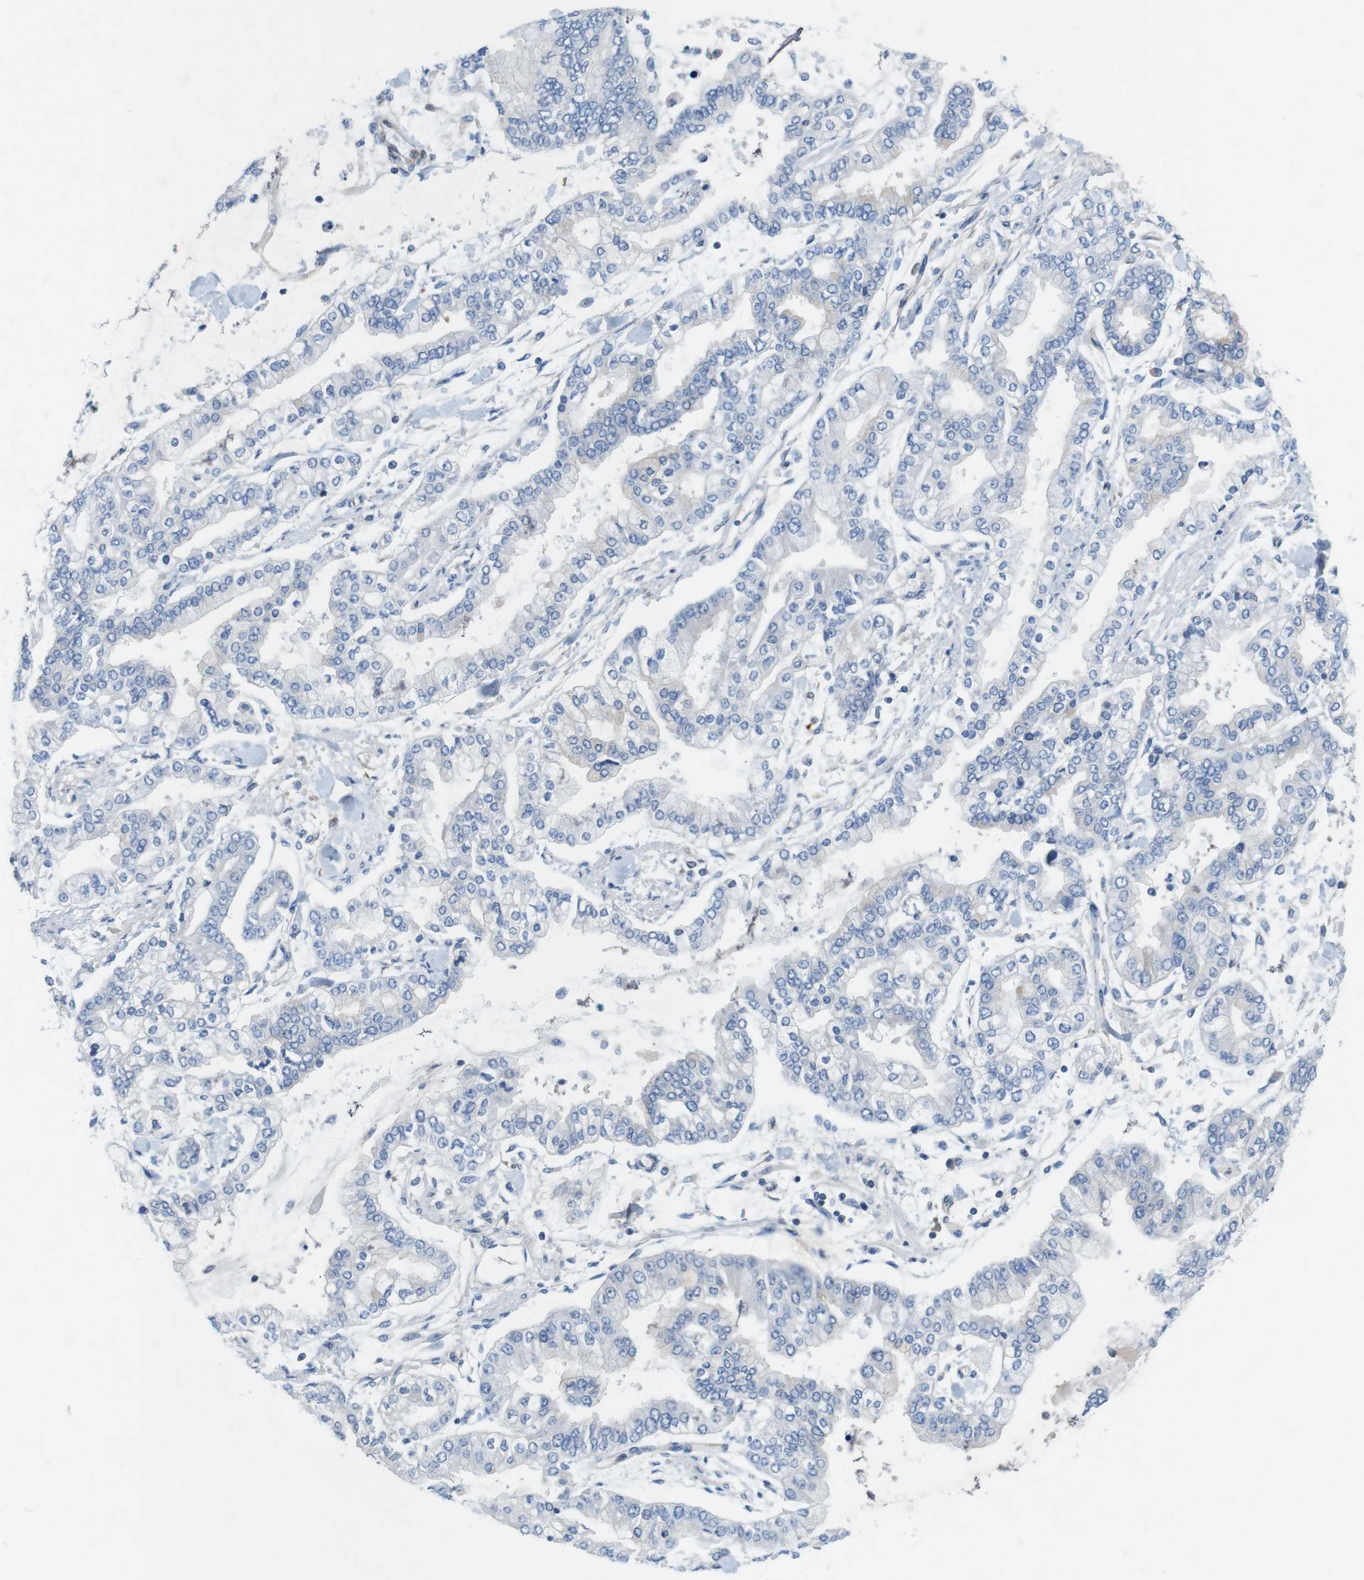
{"staining": {"intensity": "negative", "quantity": "none", "location": "none"}, "tissue": "stomach cancer", "cell_type": "Tumor cells", "image_type": "cancer", "snomed": [{"axis": "morphology", "description": "Normal tissue, NOS"}, {"axis": "morphology", "description": "Adenocarcinoma, NOS"}, {"axis": "topography", "description": "Stomach, upper"}, {"axis": "topography", "description": "Stomach"}], "caption": "A high-resolution photomicrograph shows immunohistochemistry (IHC) staining of stomach cancer, which displays no significant expression in tumor cells.", "gene": "DCLK1", "patient": {"sex": "male", "age": 76}}